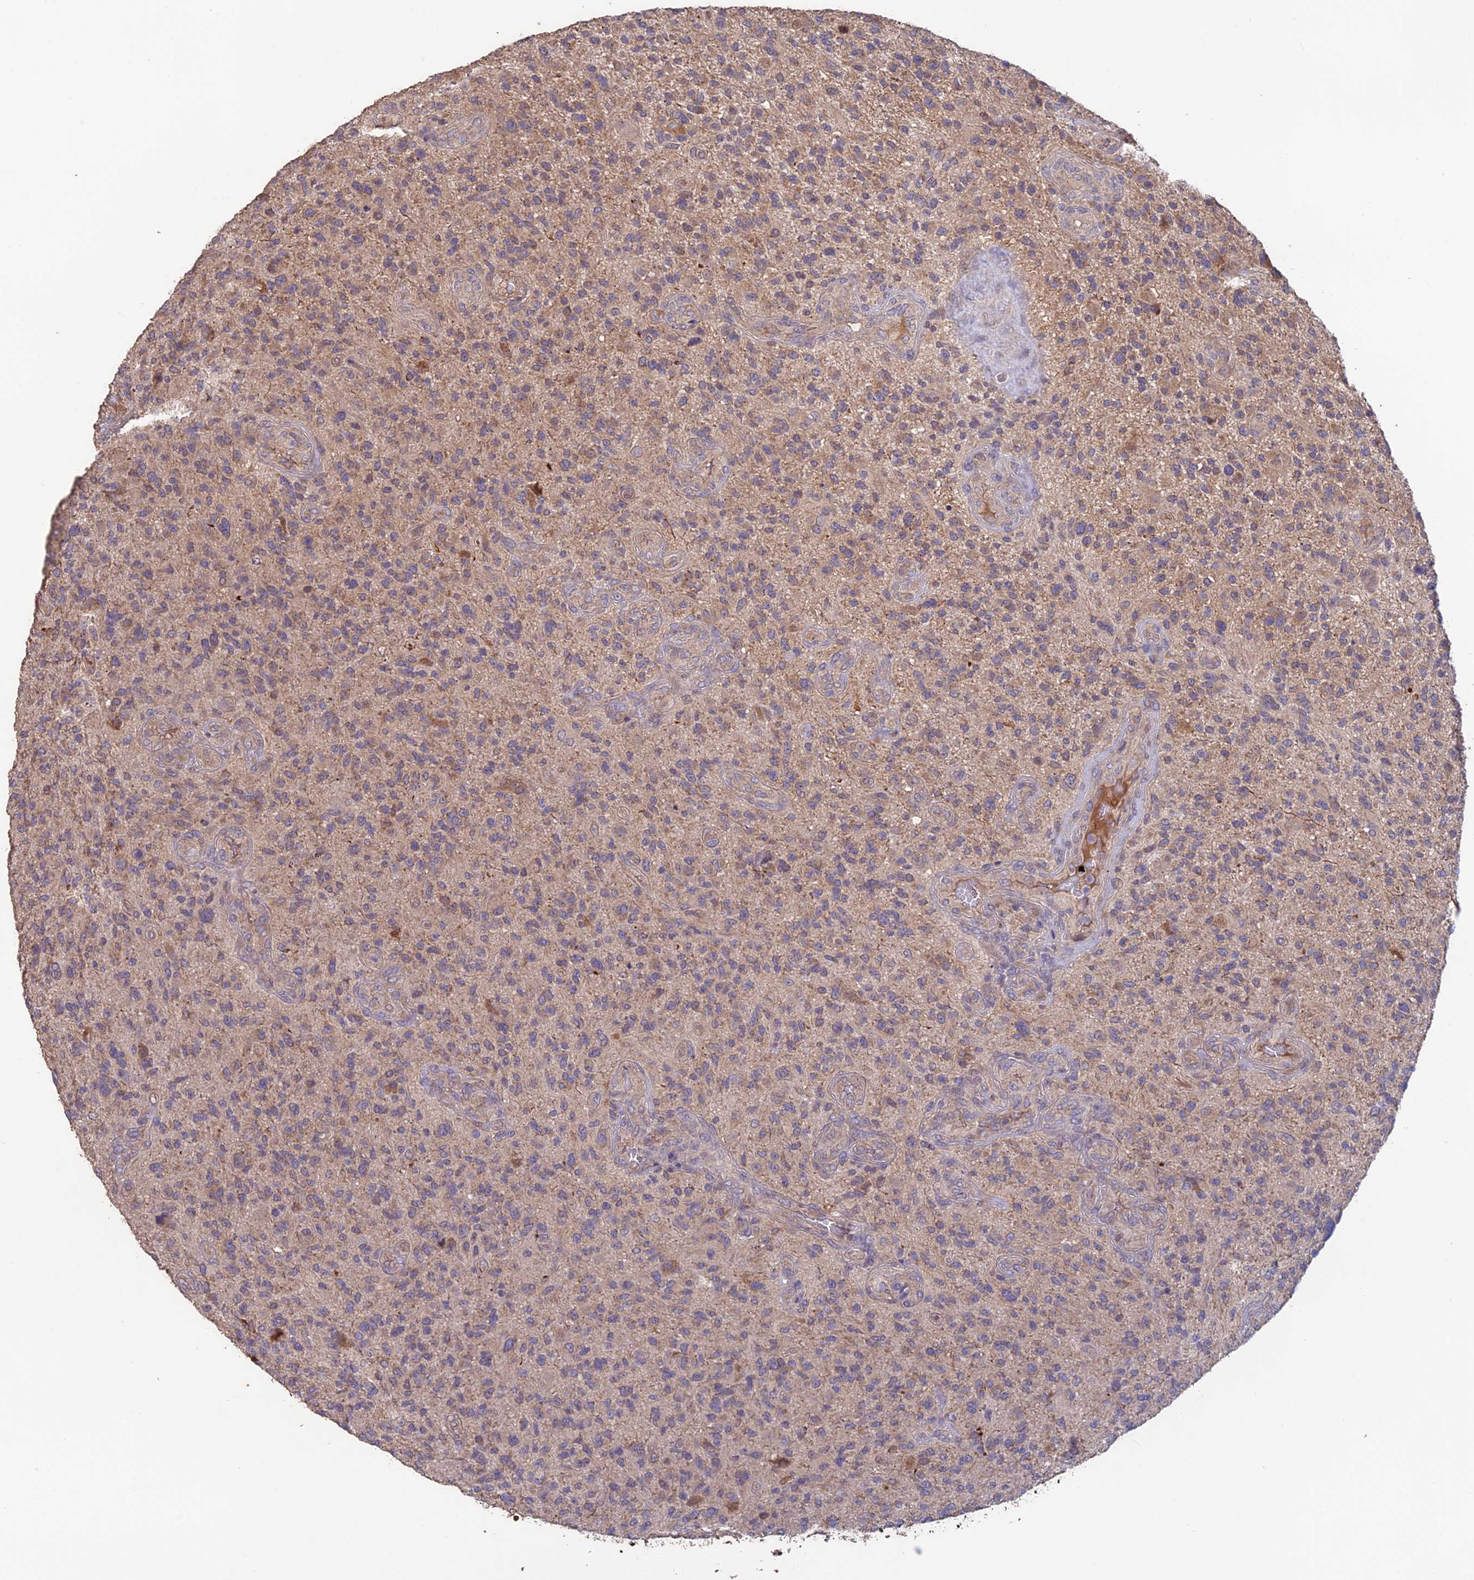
{"staining": {"intensity": "weak", "quantity": "25%-75%", "location": "cytoplasmic/membranous"}, "tissue": "glioma", "cell_type": "Tumor cells", "image_type": "cancer", "snomed": [{"axis": "morphology", "description": "Glioma, malignant, High grade"}, {"axis": "topography", "description": "Brain"}], "caption": "IHC of human malignant glioma (high-grade) demonstrates low levels of weak cytoplasmic/membranous expression in approximately 25%-75% of tumor cells.", "gene": "SHISA5", "patient": {"sex": "male", "age": 47}}